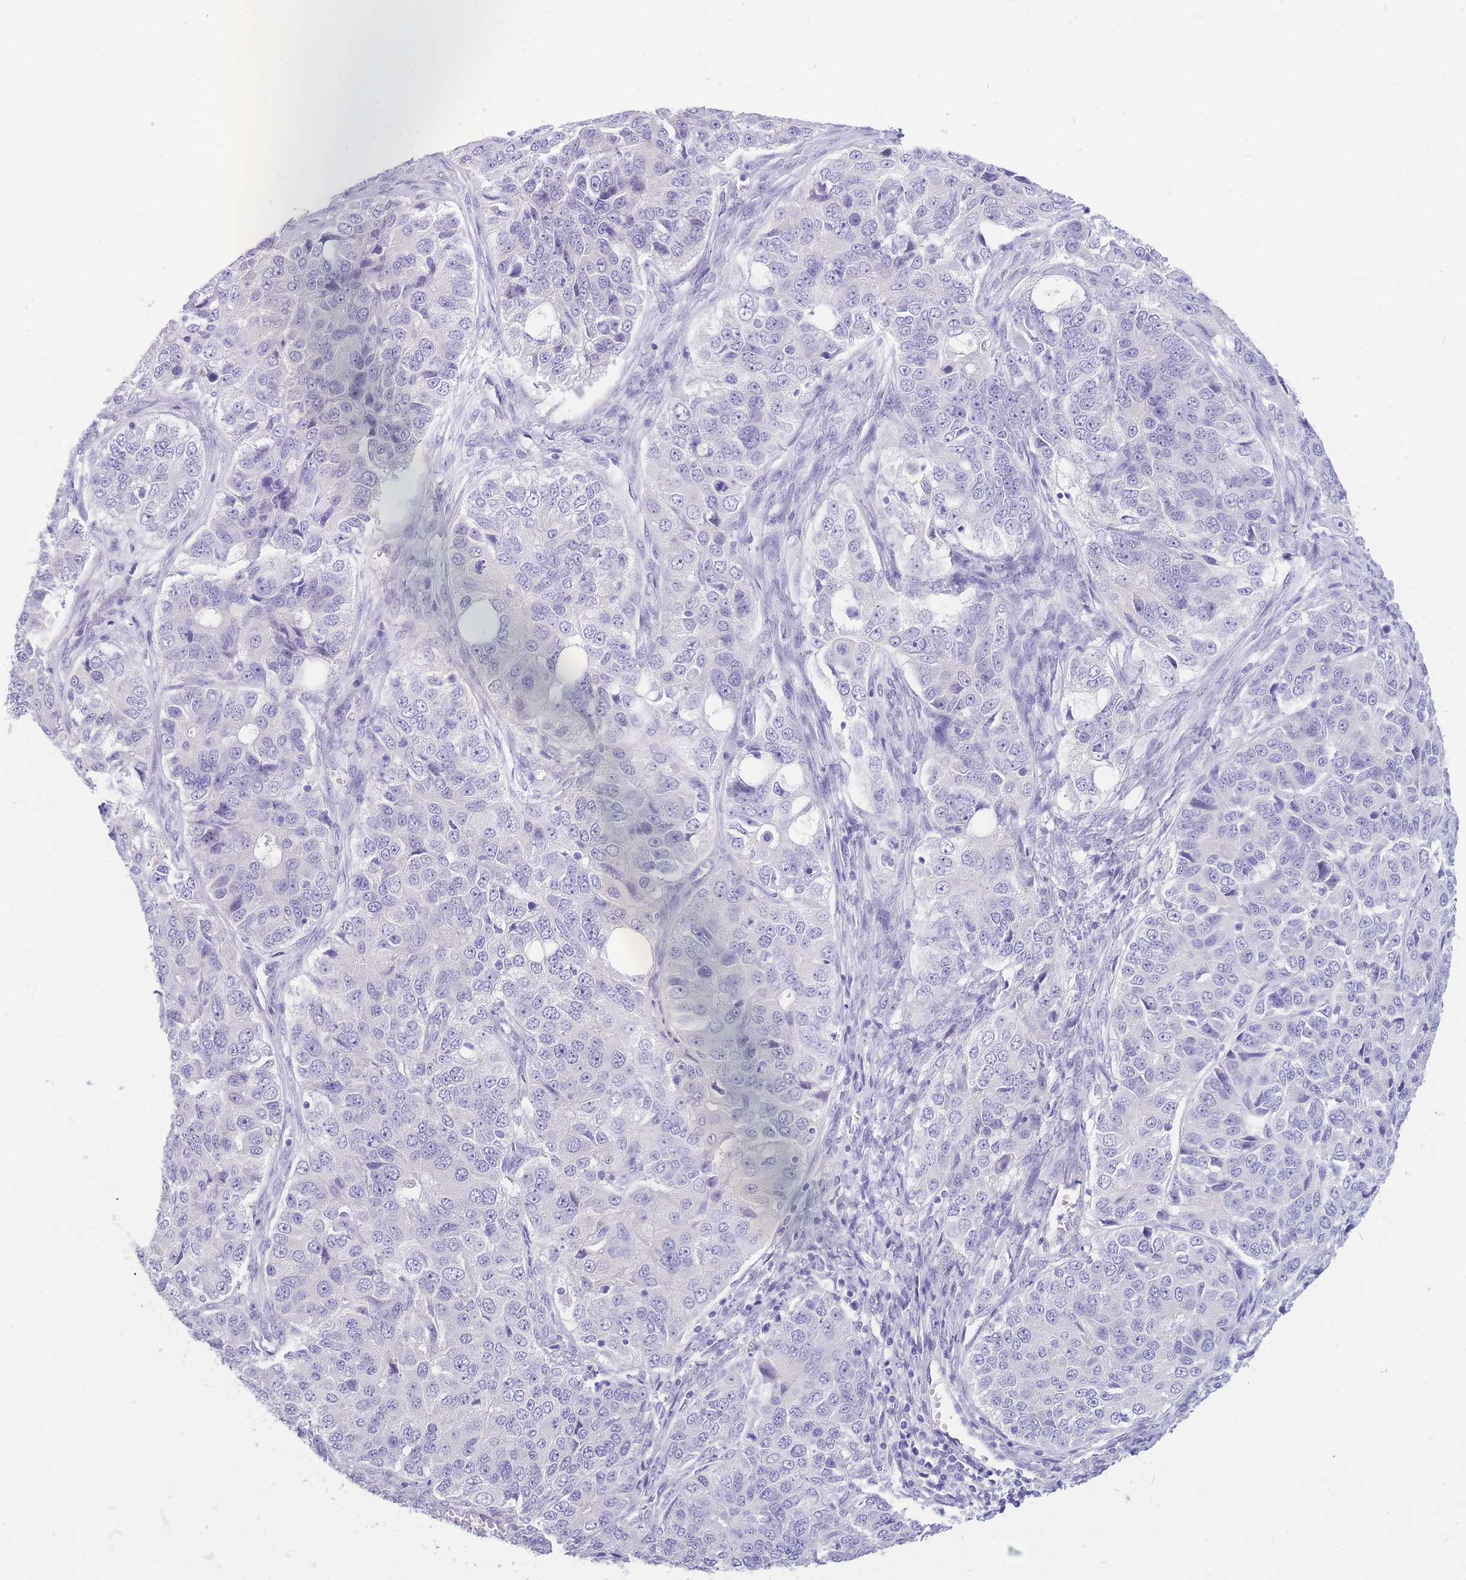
{"staining": {"intensity": "negative", "quantity": "none", "location": "none"}, "tissue": "ovarian cancer", "cell_type": "Tumor cells", "image_type": "cancer", "snomed": [{"axis": "morphology", "description": "Carcinoma, endometroid"}, {"axis": "topography", "description": "Ovary"}], "caption": "High power microscopy photomicrograph of an immunohistochemistry micrograph of endometroid carcinoma (ovarian), revealing no significant positivity in tumor cells. The staining was performed using DAB to visualize the protein expression in brown, while the nuclei were stained in blue with hematoxylin (Magnification: 20x).", "gene": "ZNF311", "patient": {"sex": "female", "age": 51}}